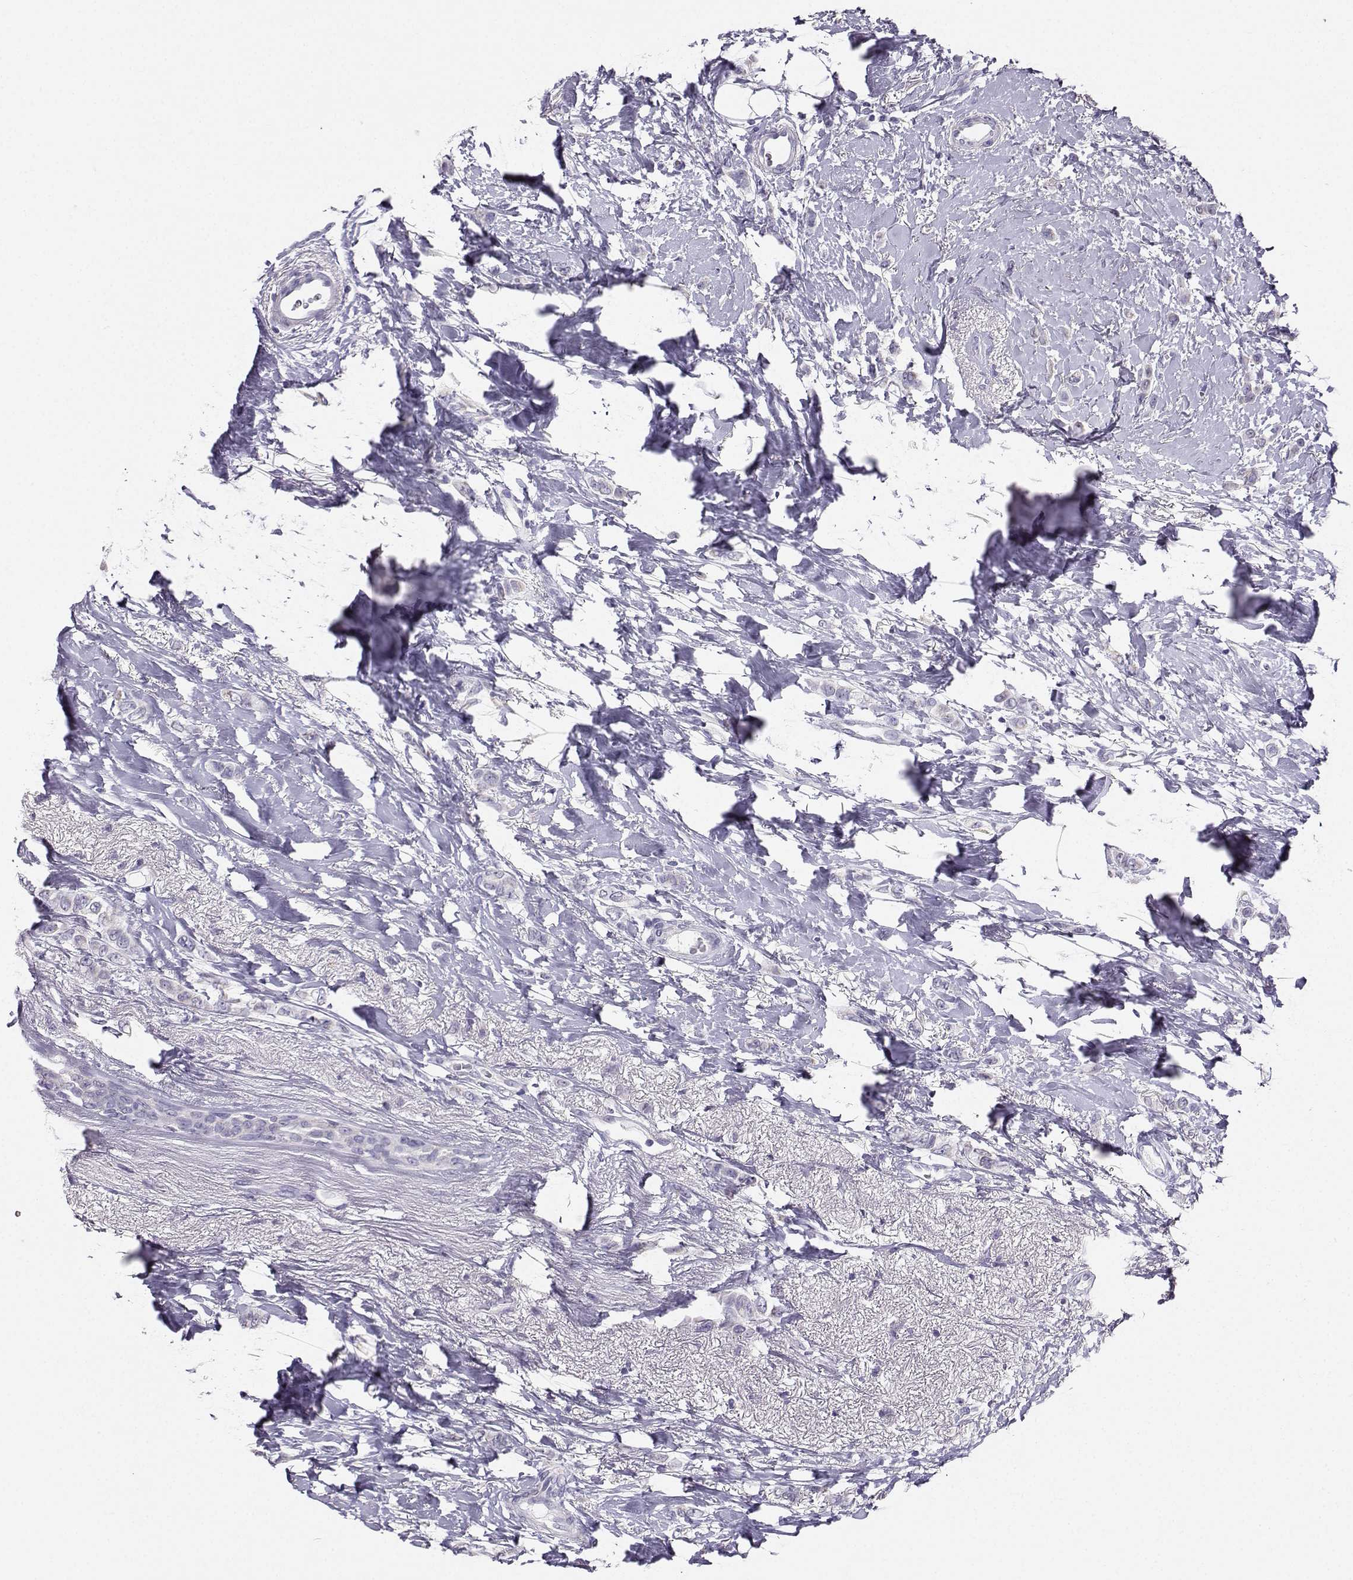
{"staining": {"intensity": "negative", "quantity": "none", "location": "none"}, "tissue": "breast cancer", "cell_type": "Tumor cells", "image_type": "cancer", "snomed": [{"axis": "morphology", "description": "Lobular carcinoma"}, {"axis": "topography", "description": "Breast"}], "caption": "An IHC histopathology image of lobular carcinoma (breast) is shown. There is no staining in tumor cells of lobular carcinoma (breast). (Stains: DAB immunohistochemistry with hematoxylin counter stain, Microscopy: brightfield microscopy at high magnification).", "gene": "AVP", "patient": {"sex": "female", "age": 66}}